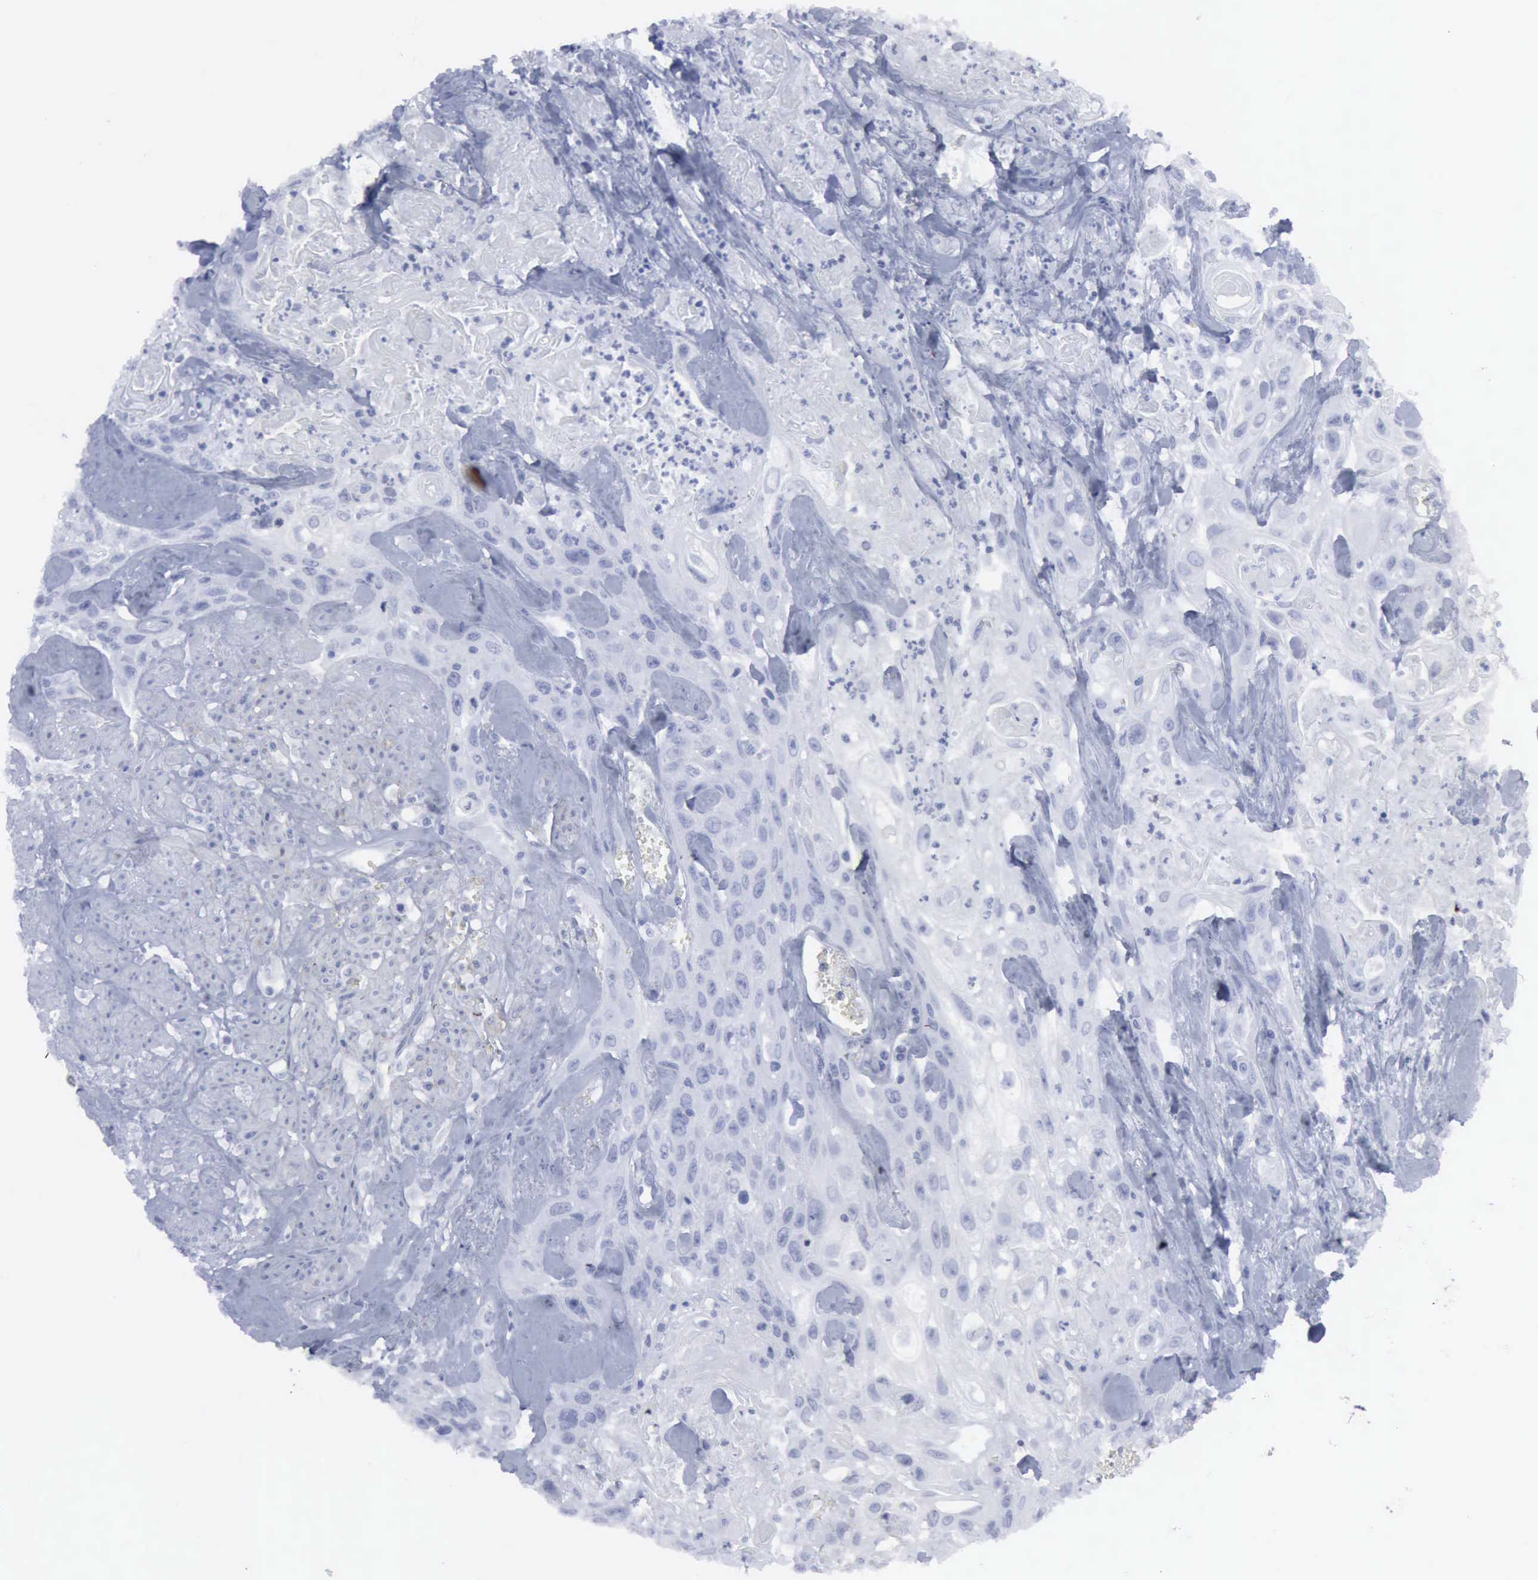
{"staining": {"intensity": "negative", "quantity": "none", "location": "none"}, "tissue": "urothelial cancer", "cell_type": "Tumor cells", "image_type": "cancer", "snomed": [{"axis": "morphology", "description": "Urothelial carcinoma, High grade"}, {"axis": "topography", "description": "Urinary bladder"}], "caption": "Immunohistochemistry (IHC) histopathology image of urothelial cancer stained for a protein (brown), which reveals no expression in tumor cells.", "gene": "VCAM1", "patient": {"sex": "female", "age": 84}}